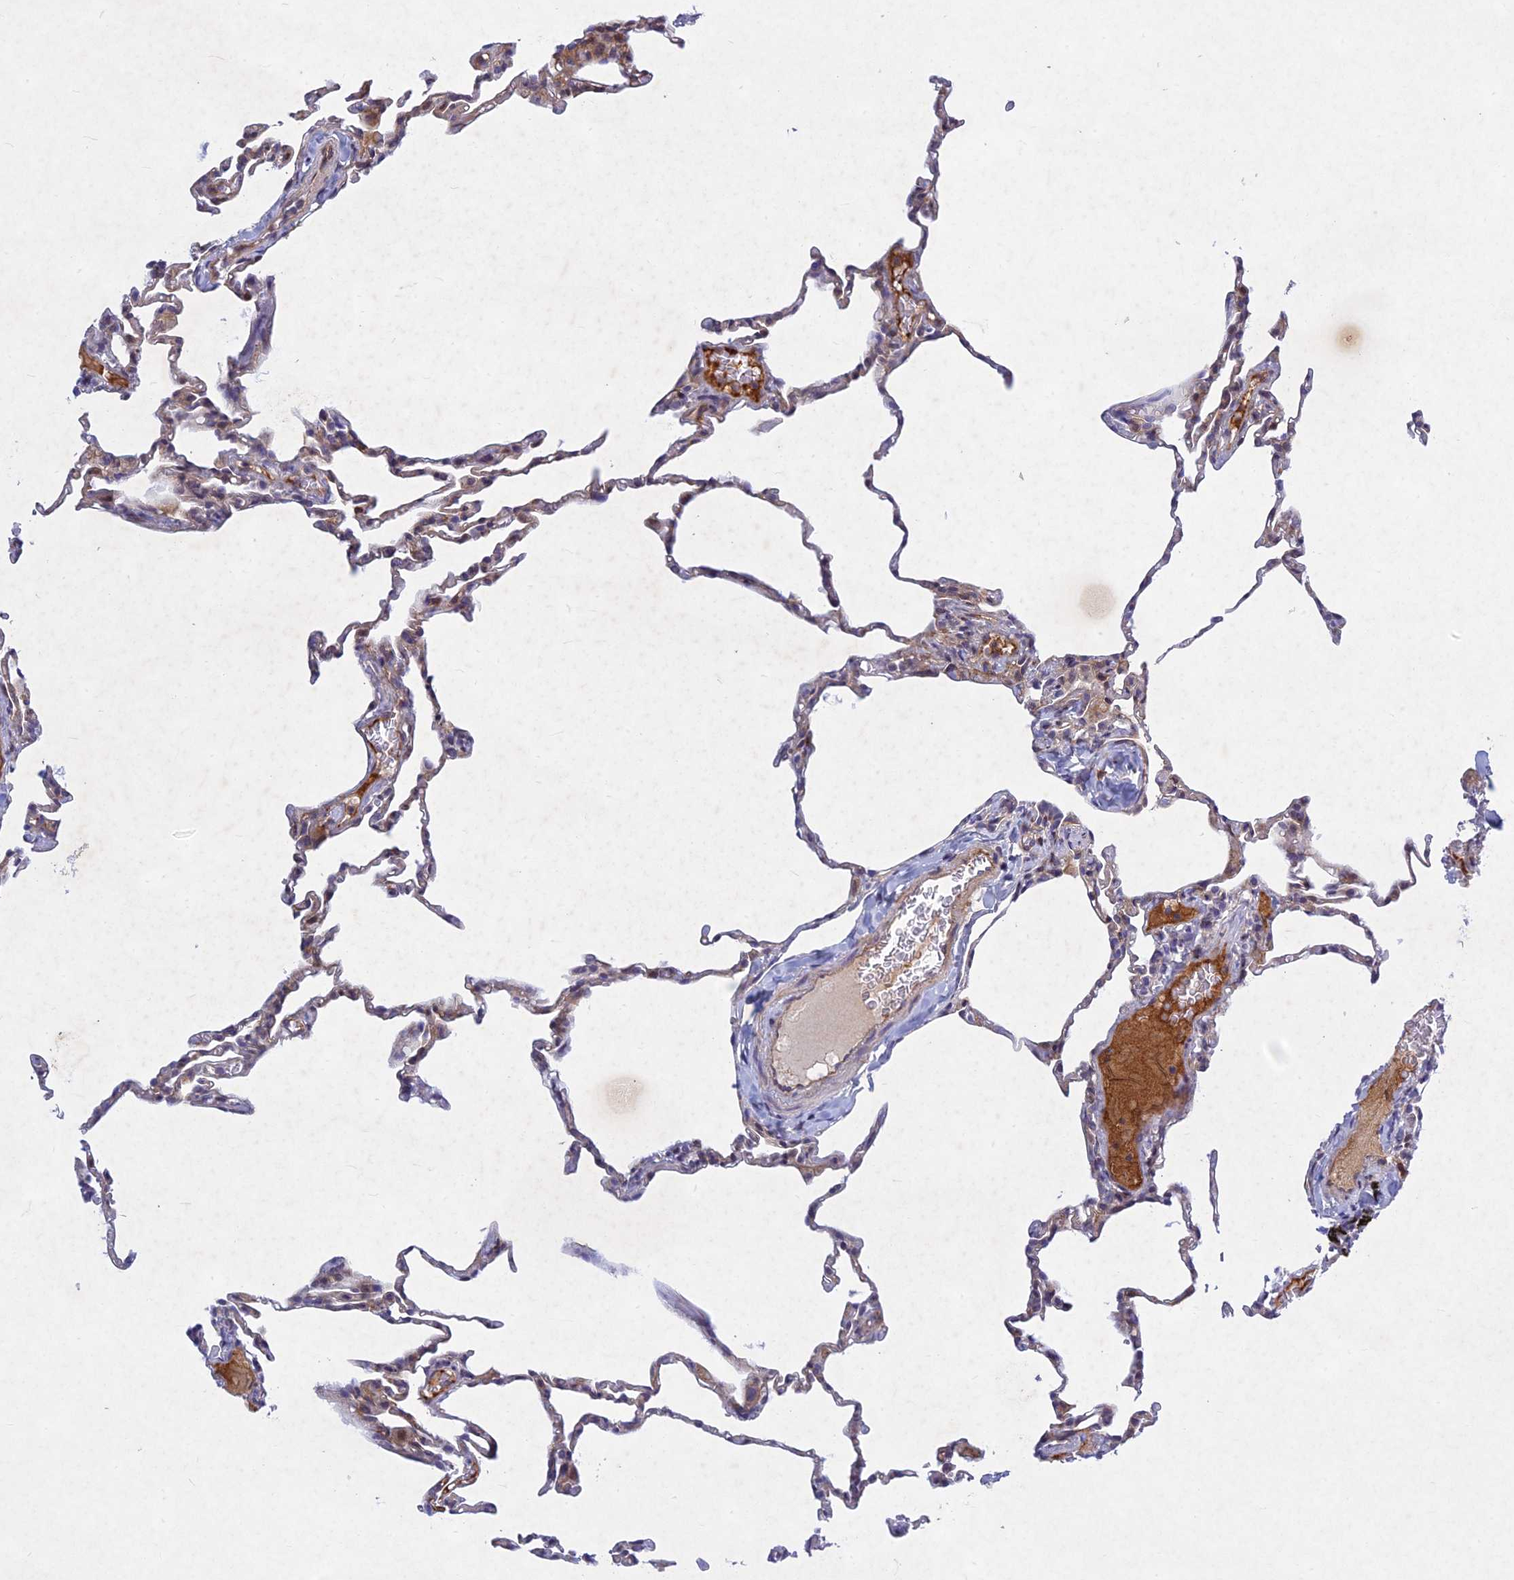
{"staining": {"intensity": "weak", "quantity": "<25%", "location": "cytoplasmic/membranous"}, "tissue": "lung", "cell_type": "Alveolar cells", "image_type": "normal", "snomed": [{"axis": "morphology", "description": "Normal tissue, NOS"}, {"axis": "topography", "description": "Lung"}], "caption": "This is an immunohistochemistry (IHC) micrograph of benign human lung. There is no positivity in alveolar cells.", "gene": "PTHLH", "patient": {"sex": "male", "age": 20}}